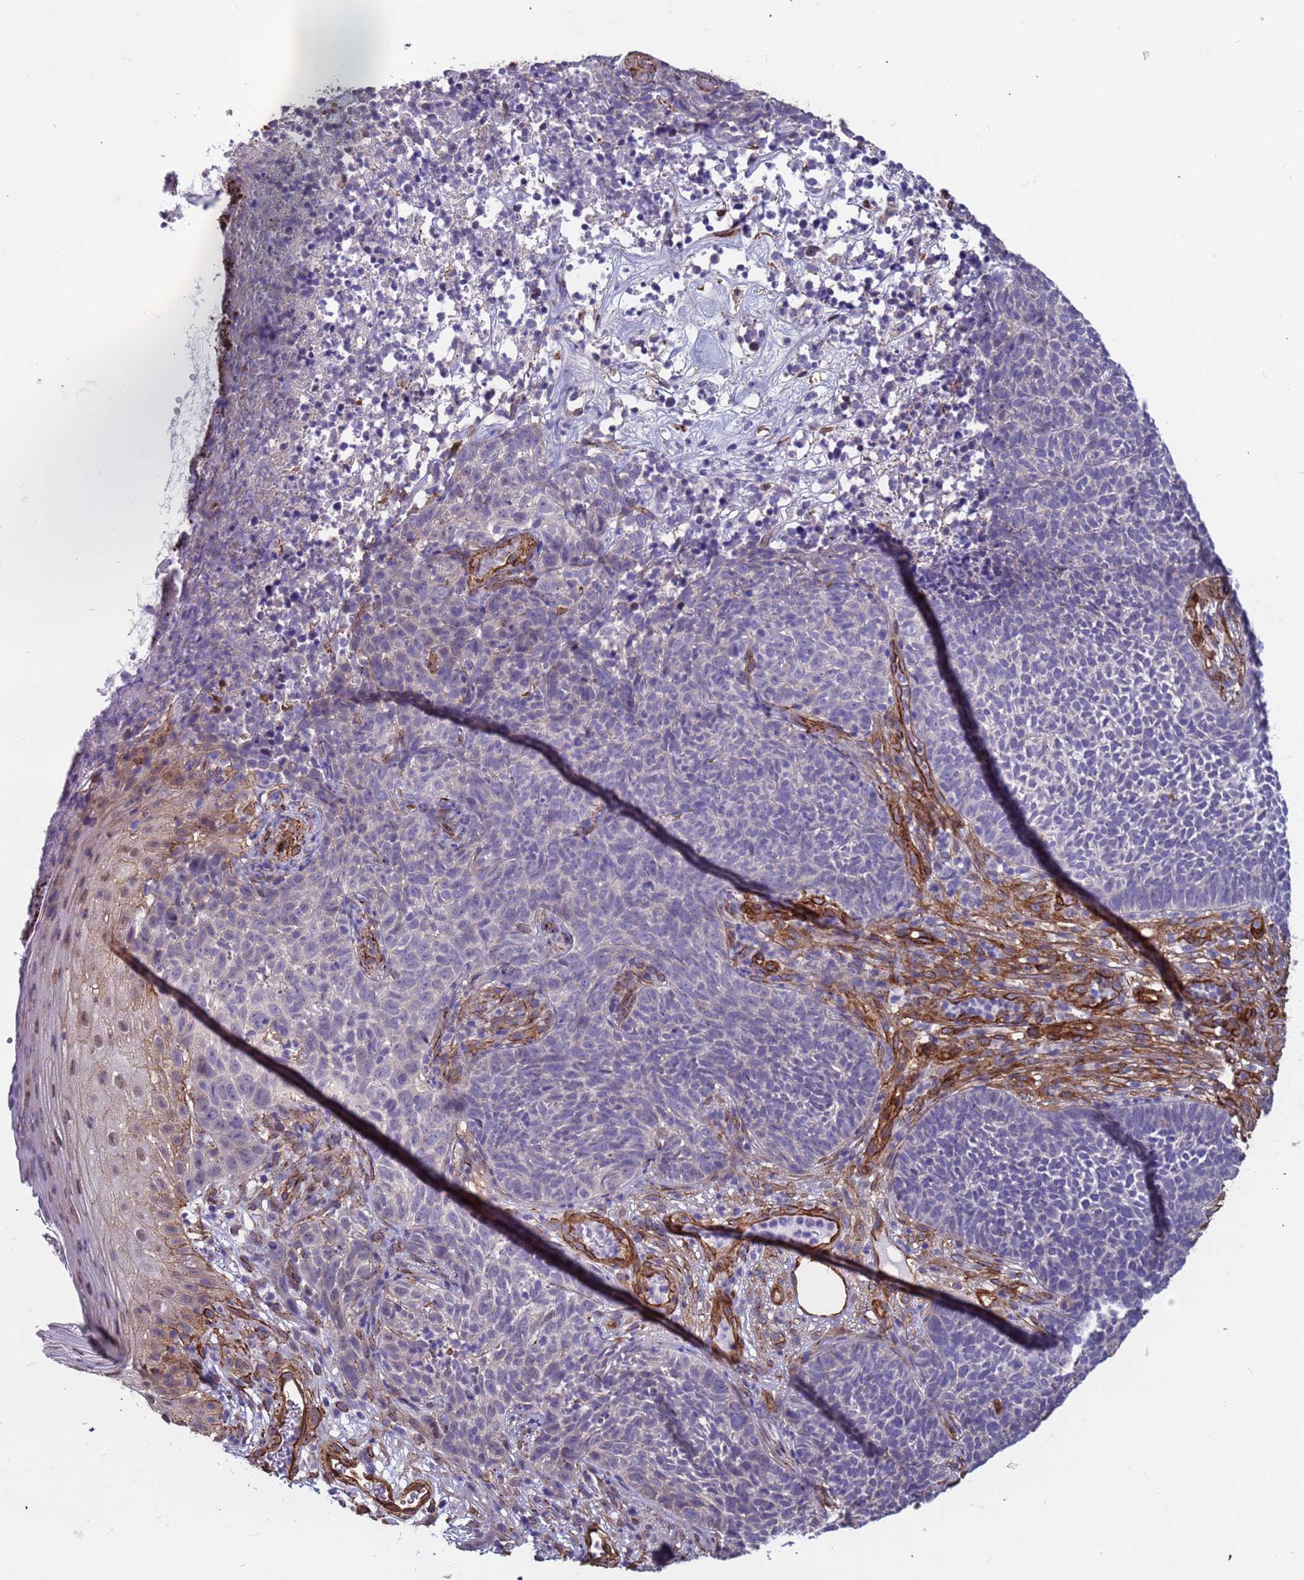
{"staining": {"intensity": "negative", "quantity": "none", "location": "none"}, "tissue": "skin cancer", "cell_type": "Tumor cells", "image_type": "cancer", "snomed": [{"axis": "morphology", "description": "Basal cell carcinoma"}, {"axis": "topography", "description": "Skin"}], "caption": "Tumor cells show no significant protein positivity in skin cancer (basal cell carcinoma). The staining was performed using DAB (3,3'-diaminobenzidine) to visualize the protein expression in brown, while the nuclei were stained in blue with hematoxylin (Magnification: 20x).", "gene": "EHD2", "patient": {"sex": "female", "age": 84}}